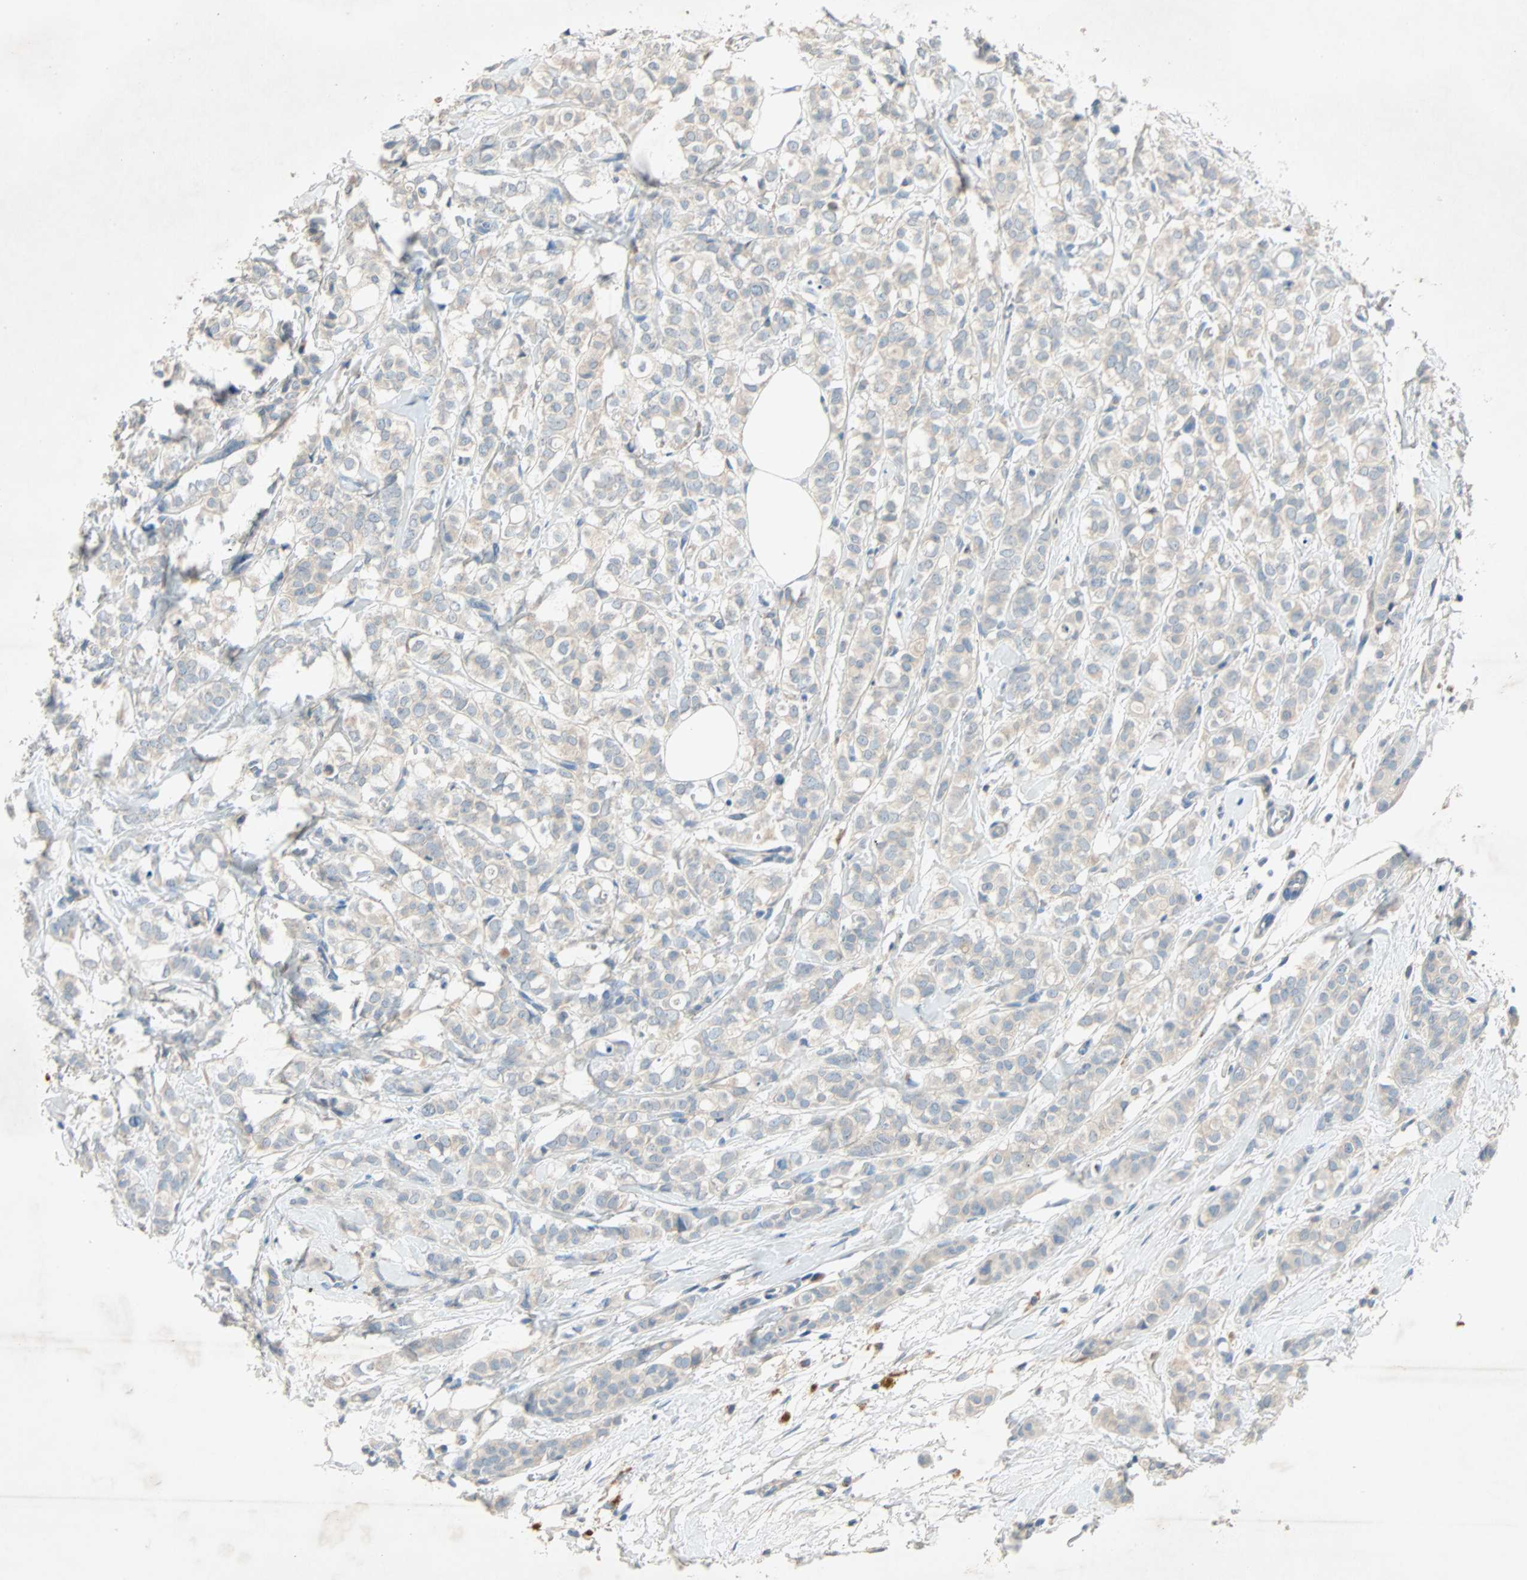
{"staining": {"intensity": "weak", "quantity": "25%-75%", "location": "cytoplasmic/membranous"}, "tissue": "breast cancer", "cell_type": "Tumor cells", "image_type": "cancer", "snomed": [{"axis": "morphology", "description": "Lobular carcinoma"}, {"axis": "topography", "description": "Breast"}], "caption": "Protein expression analysis of breast cancer shows weak cytoplasmic/membranous expression in about 25%-75% of tumor cells.", "gene": "XYLT1", "patient": {"sex": "female", "age": 60}}